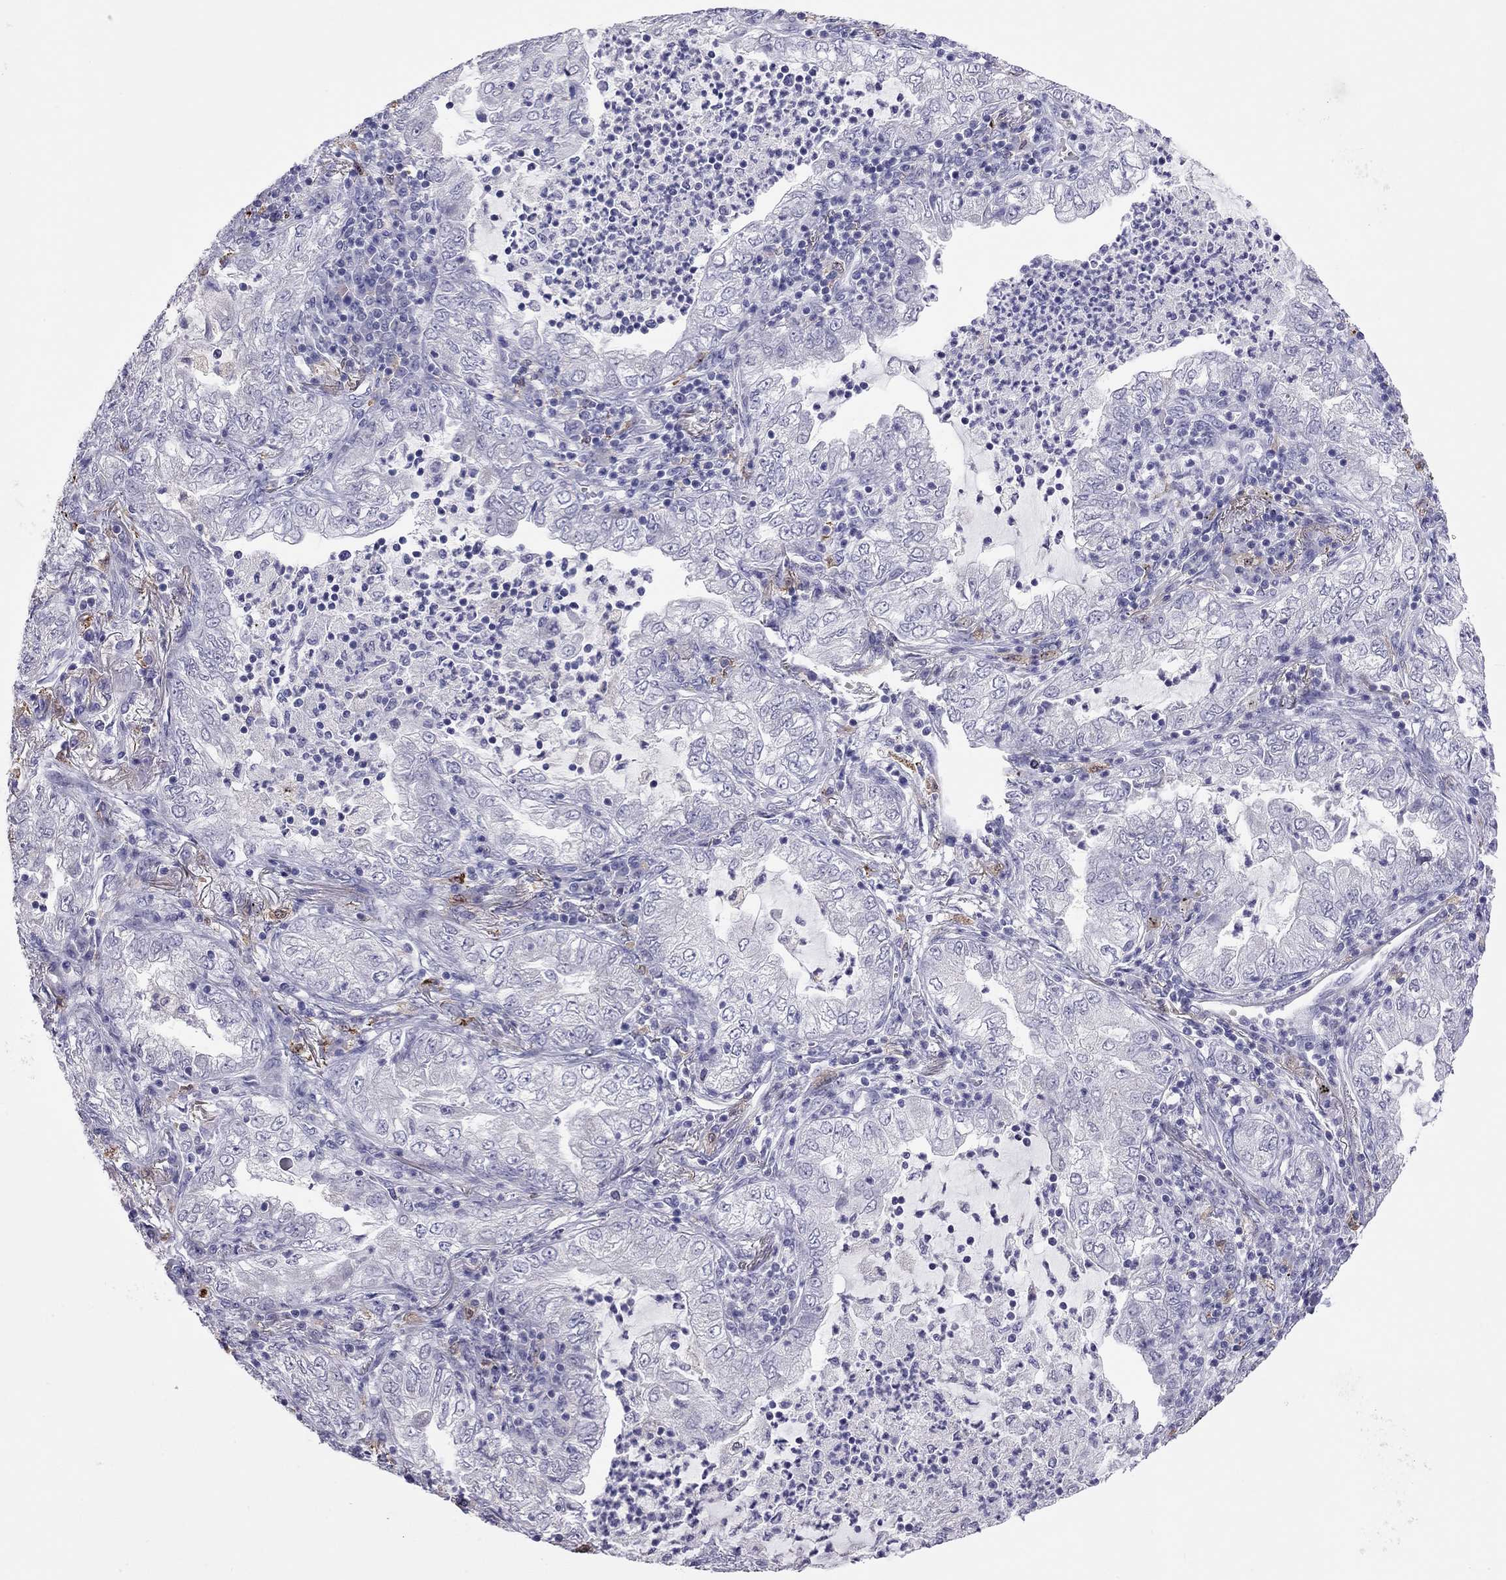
{"staining": {"intensity": "negative", "quantity": "none", "location": "none"}, "tissue": "lung cancer", "cell_type": "Tumor cells", "image_type": "cancer", "snomed": [{"axis": "morphology", "description": "Adenocarcinoma, NOS"}, {"axis": "topography", "description": "Lung"}], "caption": "A micrograph of human adenocarcinoma (lung) is negative for staining in tumor cells.", "gene": "PPP1R3A", "patient": {"sex": "female", "age": 73}}